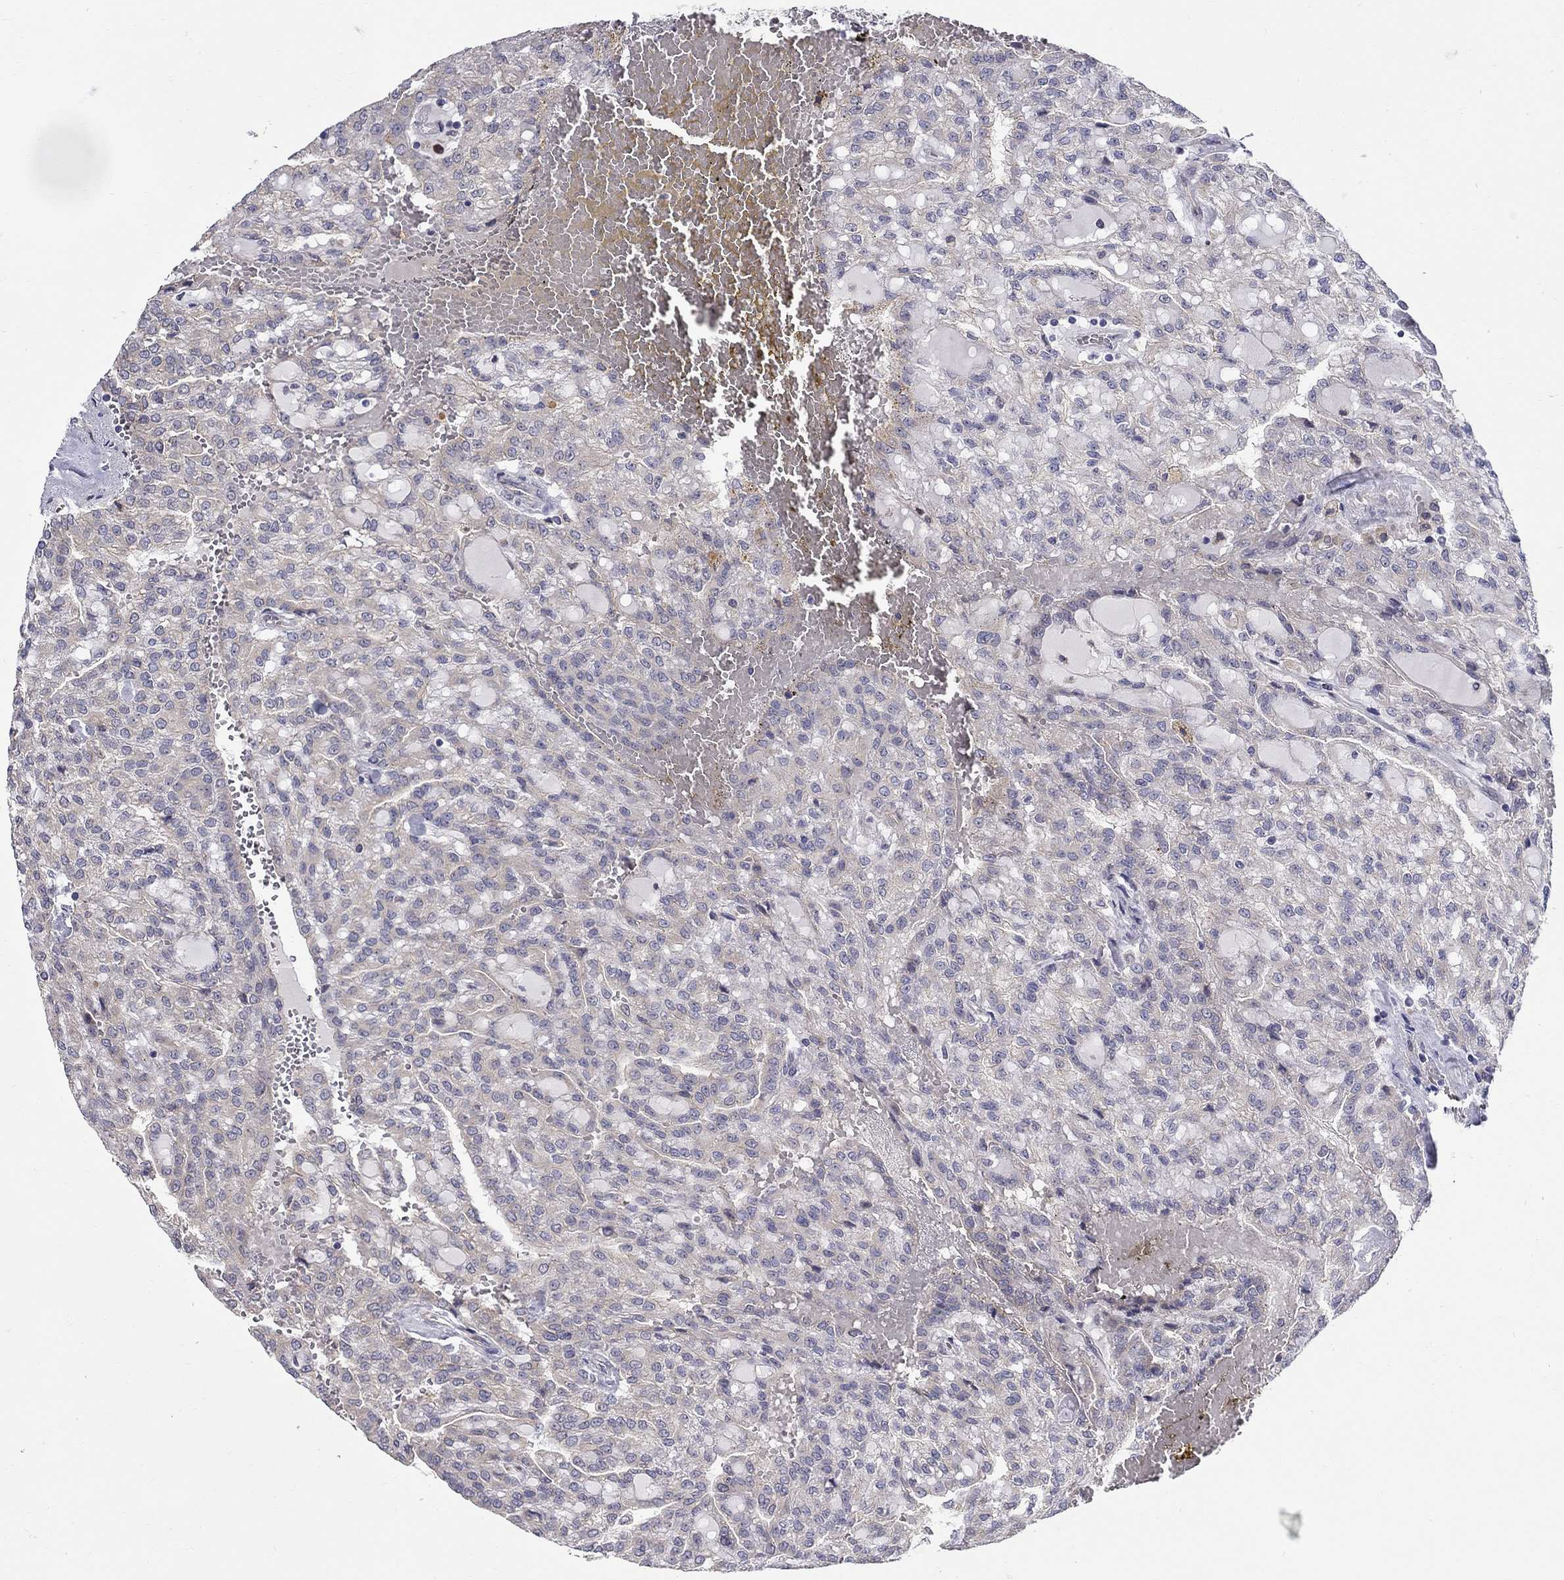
{"staining": {"intensity": "negative", "quantity": "none", "location": "none"}, "tissue": "renal cancer", "cell_type": "Tumor cells", "image_type": "cancer", "snomed": [{"axis": "morphology", "description": "Adenocarcinoma, NOS"}, {"axis": "topography", "description": "Kidney"}], "caption": "There is no significant staining in tumor cells of renal cancer.", "gene": "QRFPR", "patient": {"sex": "male", "age": 63}}